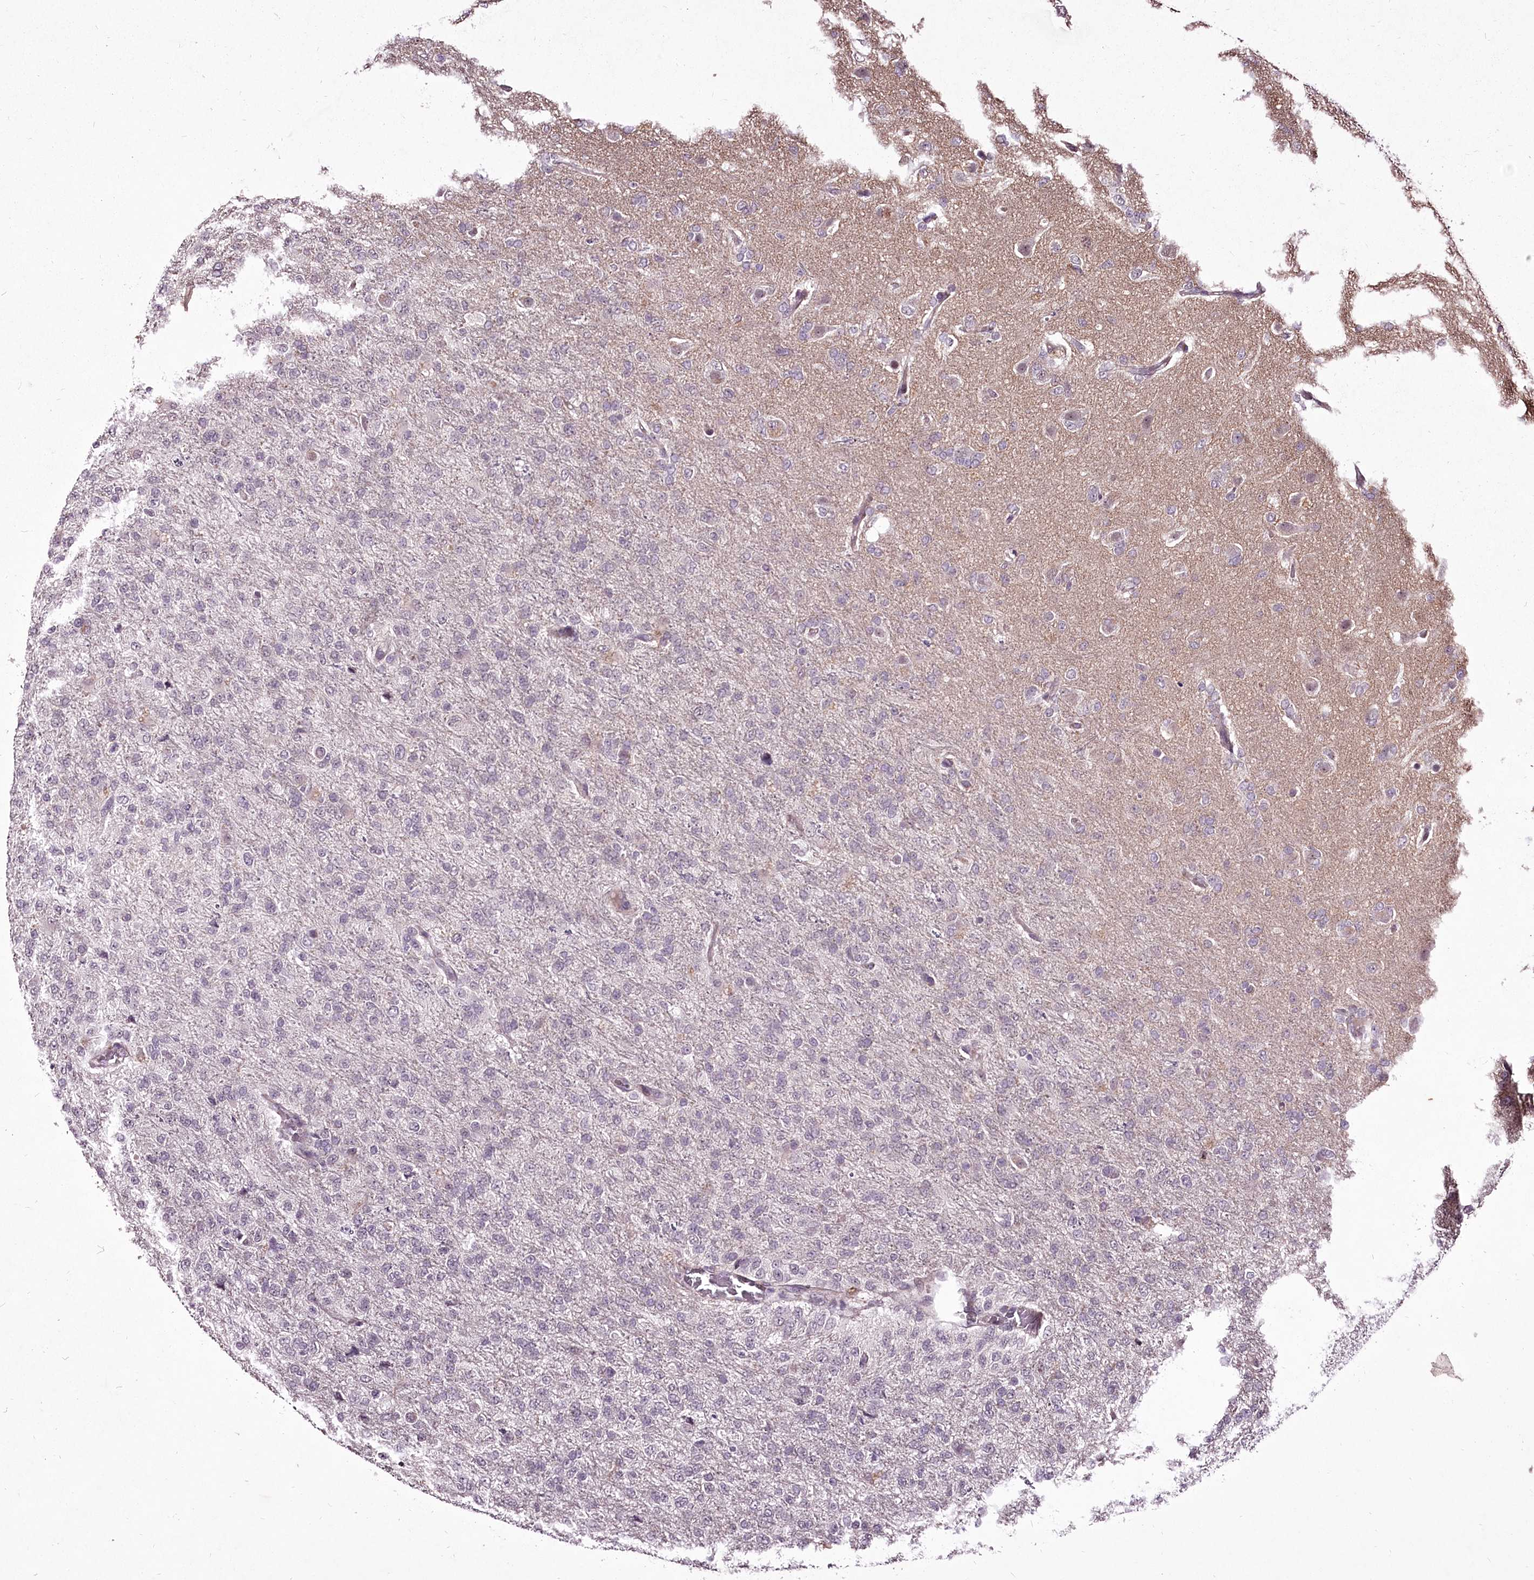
{"staining": {"intensity": "negative", "quantity": "none", "location": "none"}, "tissue": "glioma", "cell_type": "Tumor cells", "image_type": "cancer", "snomed": [{"axis": "morphology", "description": "Glioma, malignant, High grade"}, {"axis": "topography", "description": "Brain"}], "caption": "Human glioma stained for a protein using IHC displays no staining in tumor cells.", "gene": "ADRA1D", "patient": {"sex": "female", "age": 74}}